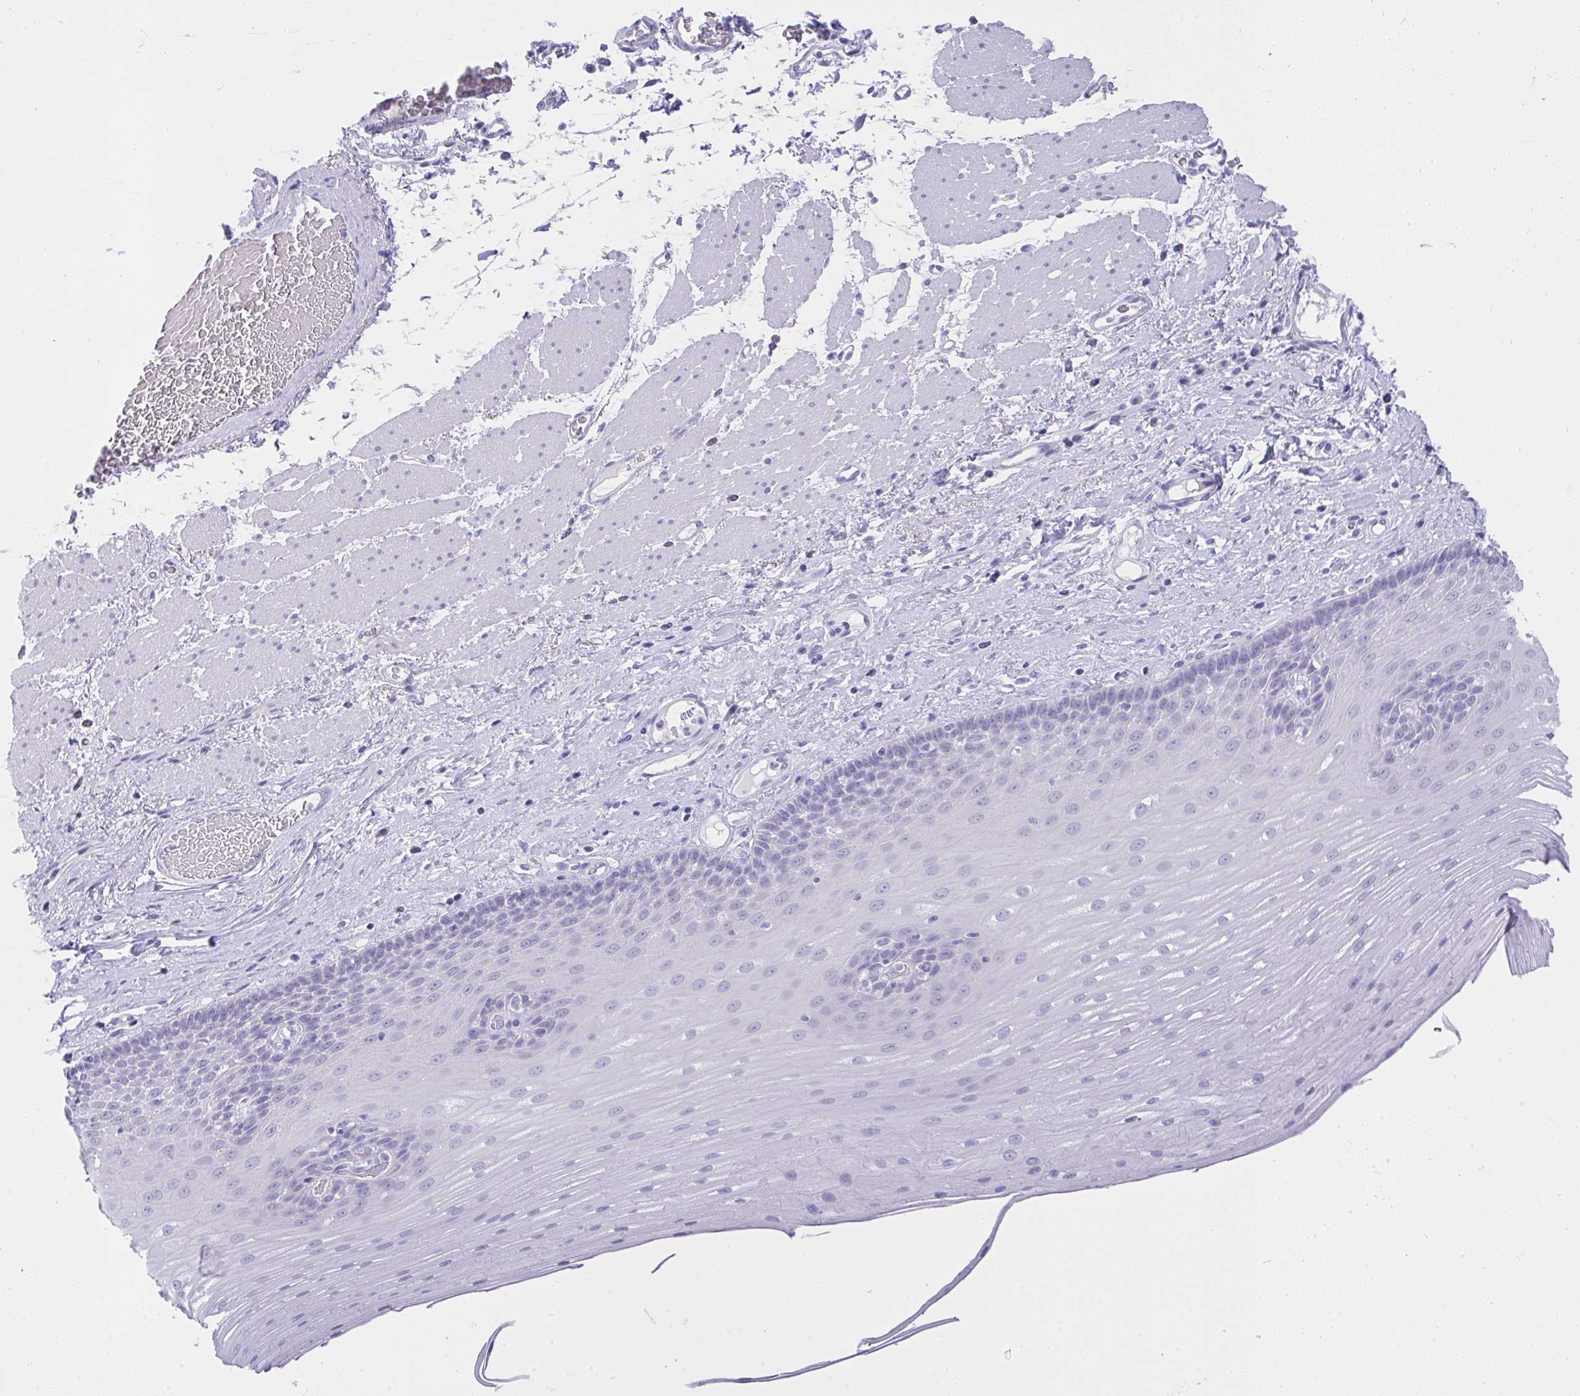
{"staining": {"intensity": "negative", "quantity": "none", "location": "none"}, "tissue": "esophagus", "cell_type": "Squamous epithelial cells", "image_type": "normal", "snomed": [{"axis": "morphology", "description": "Normal tissue, NOS"}, {"axis": "topography", "description": "Esophagus"}], "caption": "A micrograph of esophagus stained for a protein exhibits no brown staining in squamous epithelial cells.", "gene": "MS4A12", "patient": {"sex": "male", "age": 62}}